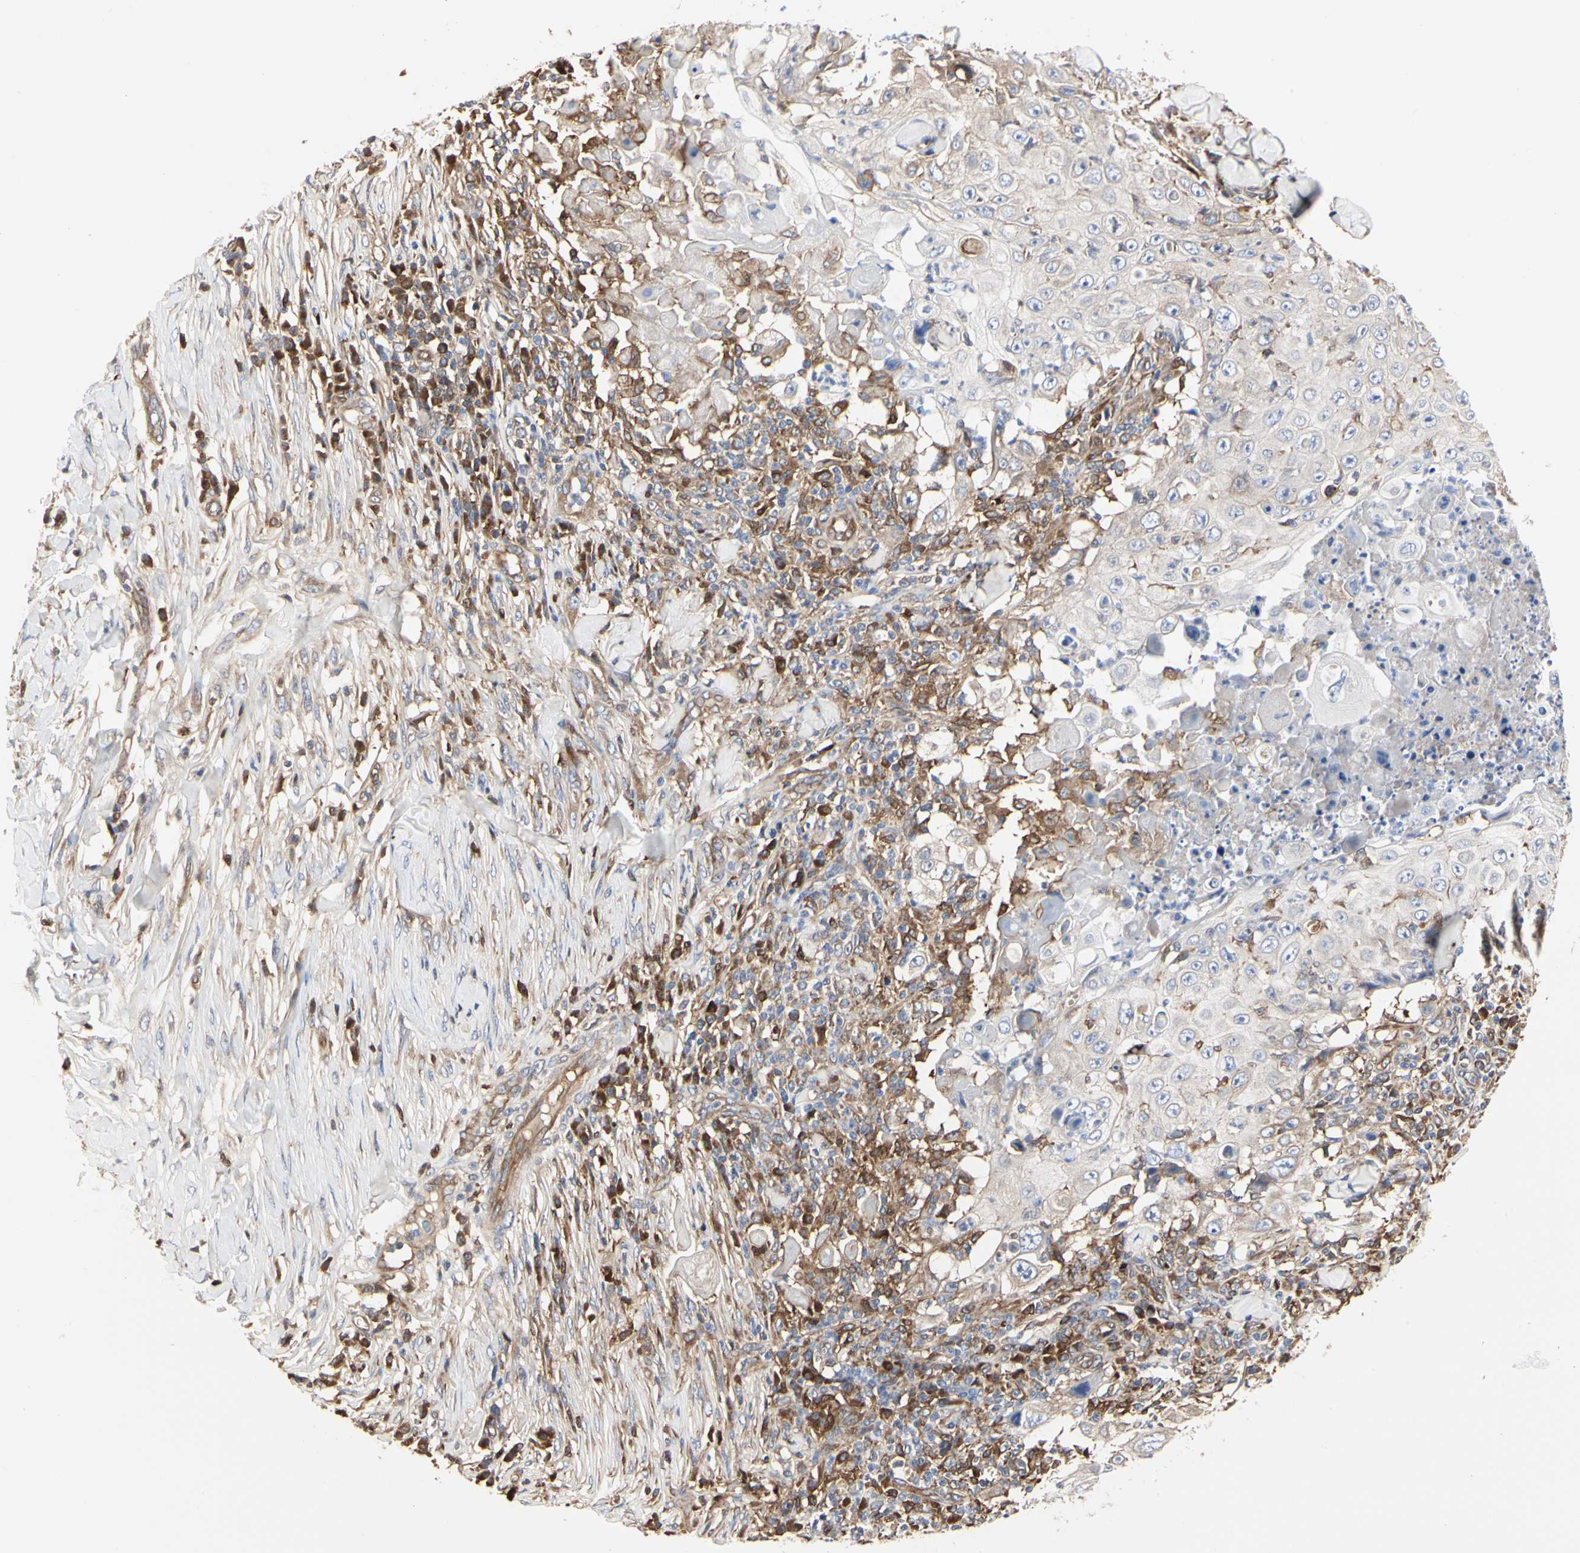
{"staining": {"intensity": "moderate", "quantity": "25%-75%", "location": "cytoplasmic/membranous"}, "tissue": "skin cancer", "cell_type": "Tumor cells", "image_type": "cancer", "snomed": [{"axis": "morphology", "description": "Squamous cell carcinoma, NOS"}, {"axis": "topography", "description": "Skin"}], "caption": "Skin cancer stained for a protein (brown) reveals moderate cytoplasmic/membranous positive positivity in approximately 25%-75% of tumor cells.", "gene": "C3orf52", "patient": {"sex": "male", "age": 86}}